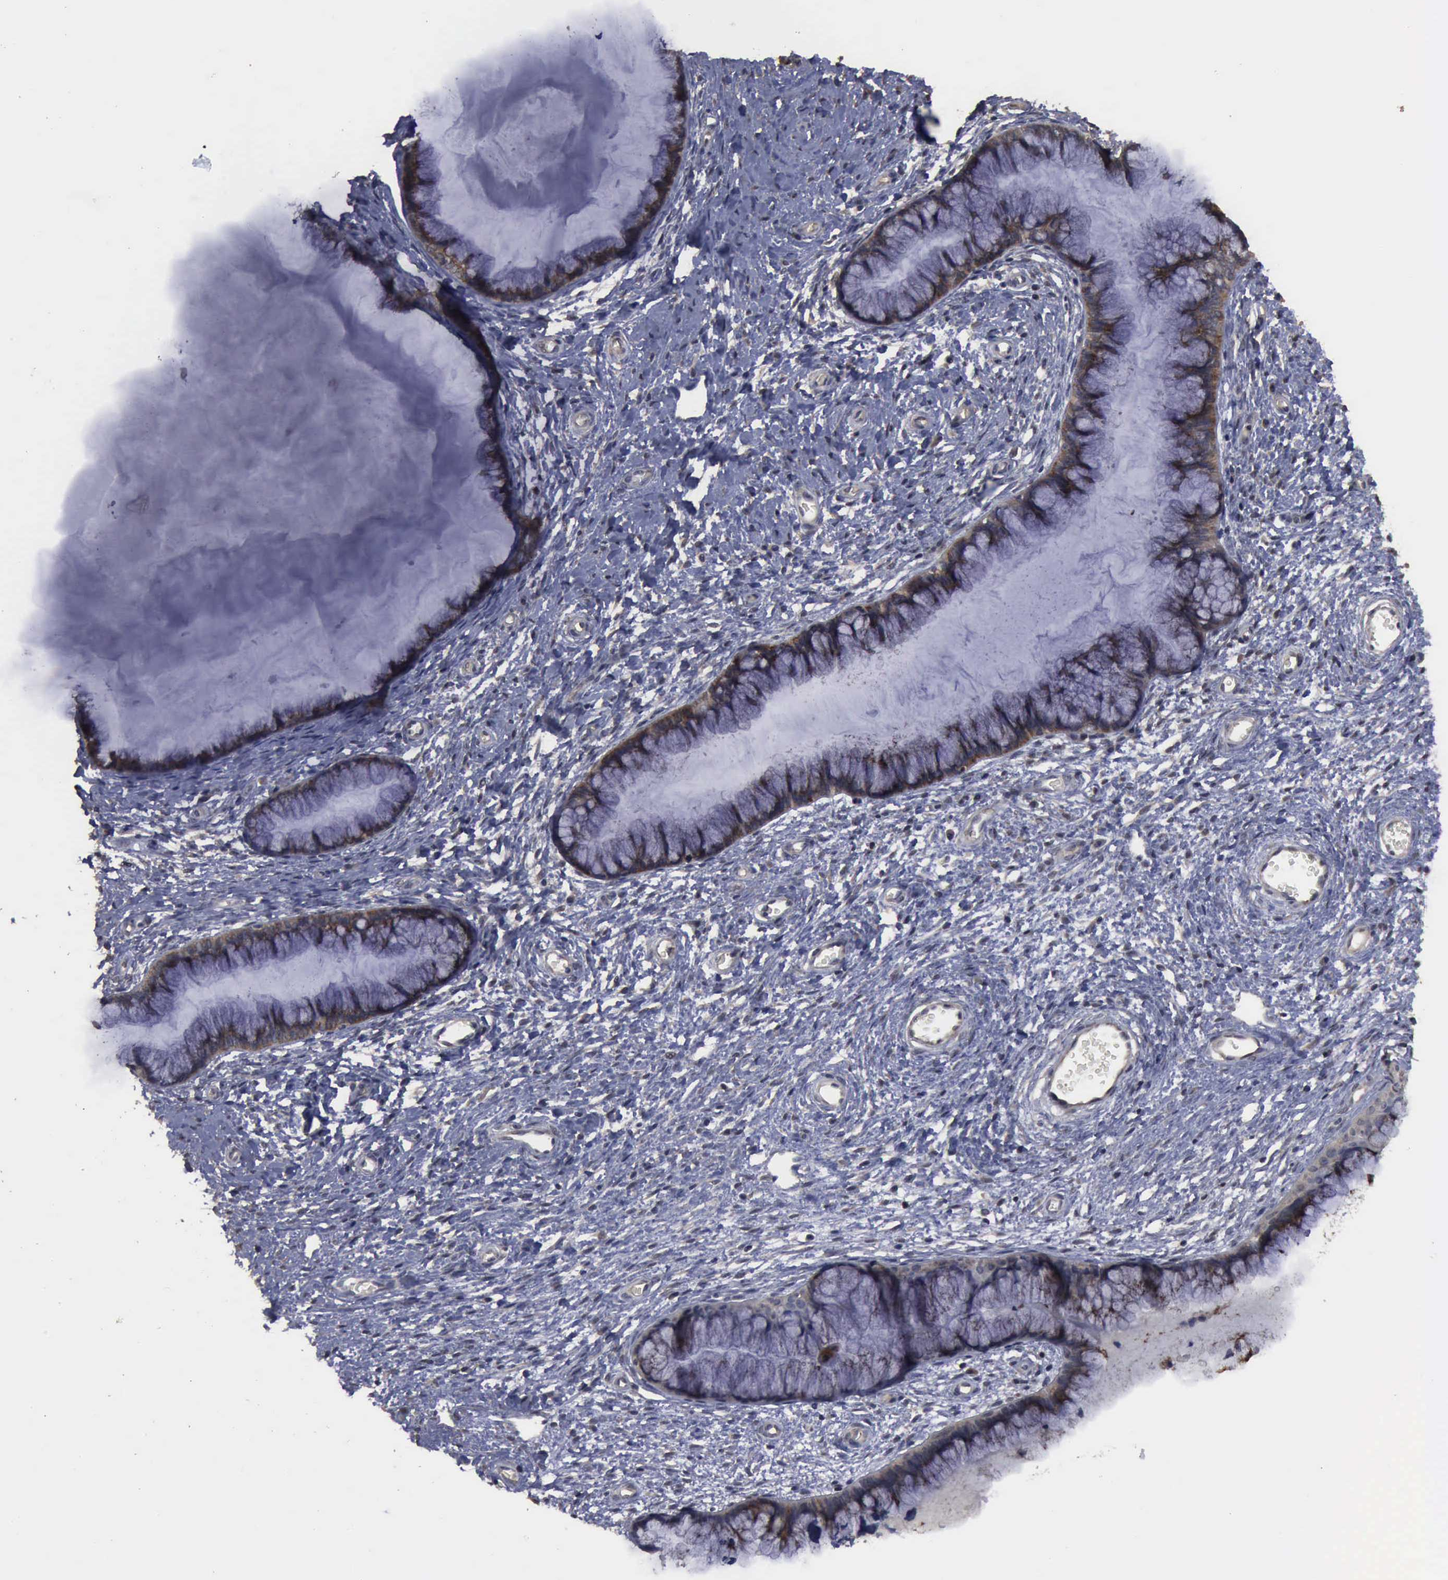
{"staining": {"intensity": "moderate", "quantity": ">75%", "location": "cytoplasmic/membranous"}, "tissue": "cervix", "cell_type": "Glandular cells", "image_type": "normal", "snomed": [{"axis": "morphology", "description": "Normal tissue, NOS"}, {"axis": "topography", "description": "Cervix"}], "caption": "DAB immunohistochemical staining of normal cervix displays moderate cytoplasmic/membranous protein staining in approximately >75% of glandular cells. (brown staining indicates protein expression, while blue staining denotes nuclei).", "gene": "CRKL", "patient": {"sex": "female", "age": 27}}